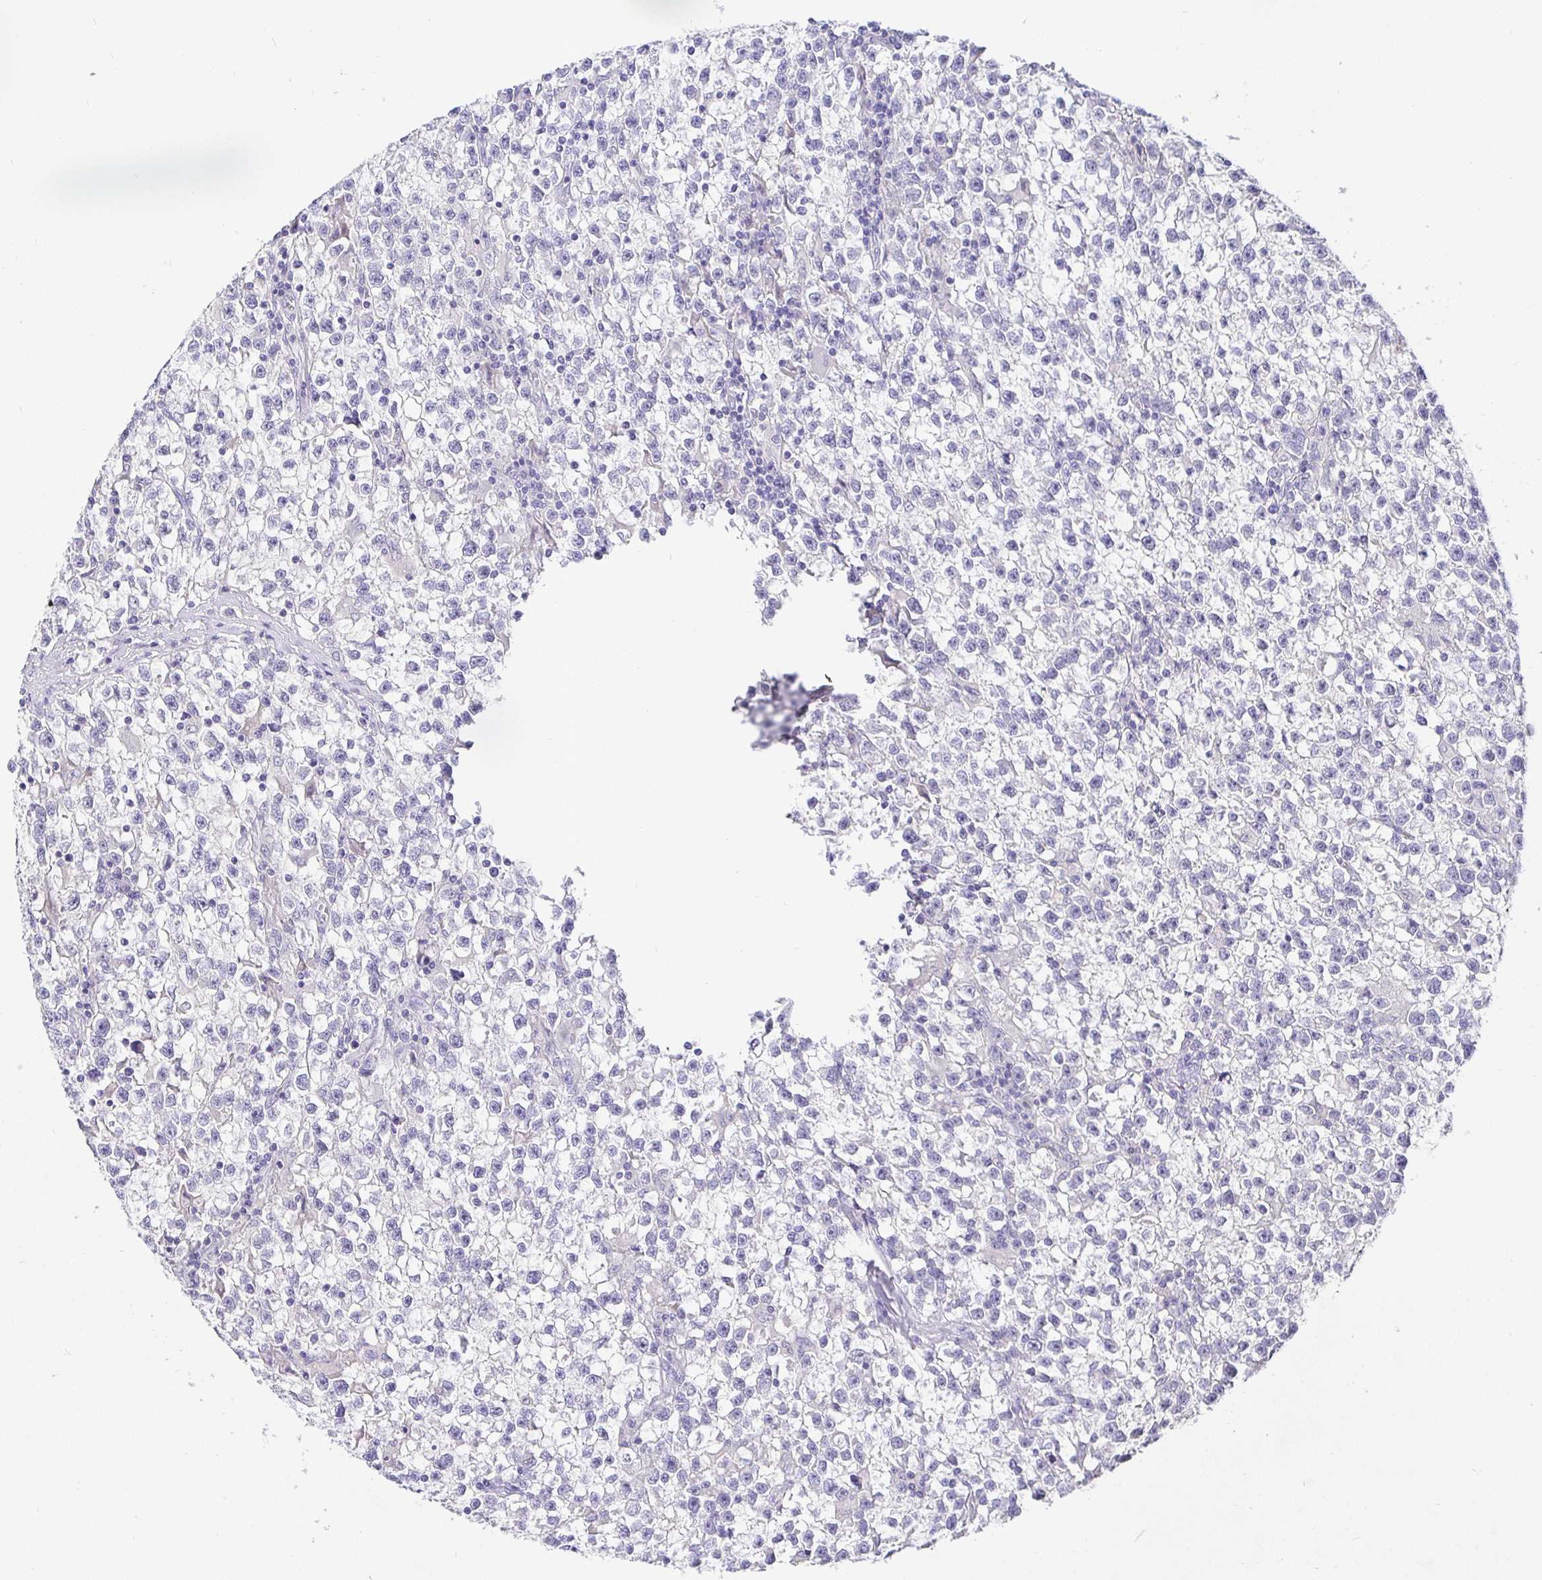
{"staining": {"intensity": "negative", "quantity": "none", "location": "none"}, "tissue": "testis cancer", "cell_type": "Tumor cells", "image_type": "cancer", "snomed": [{"axis": "morphology", "description": "Seminoma, NOS"}, {"axis": "topography", "description": "Testis"}], "caption": "DAB immunohistochemical staining of human testis cancer shows no significant expression in tumor cells.", "gene": "TPTE", "patient": {"sex": "male", "age": 31}}